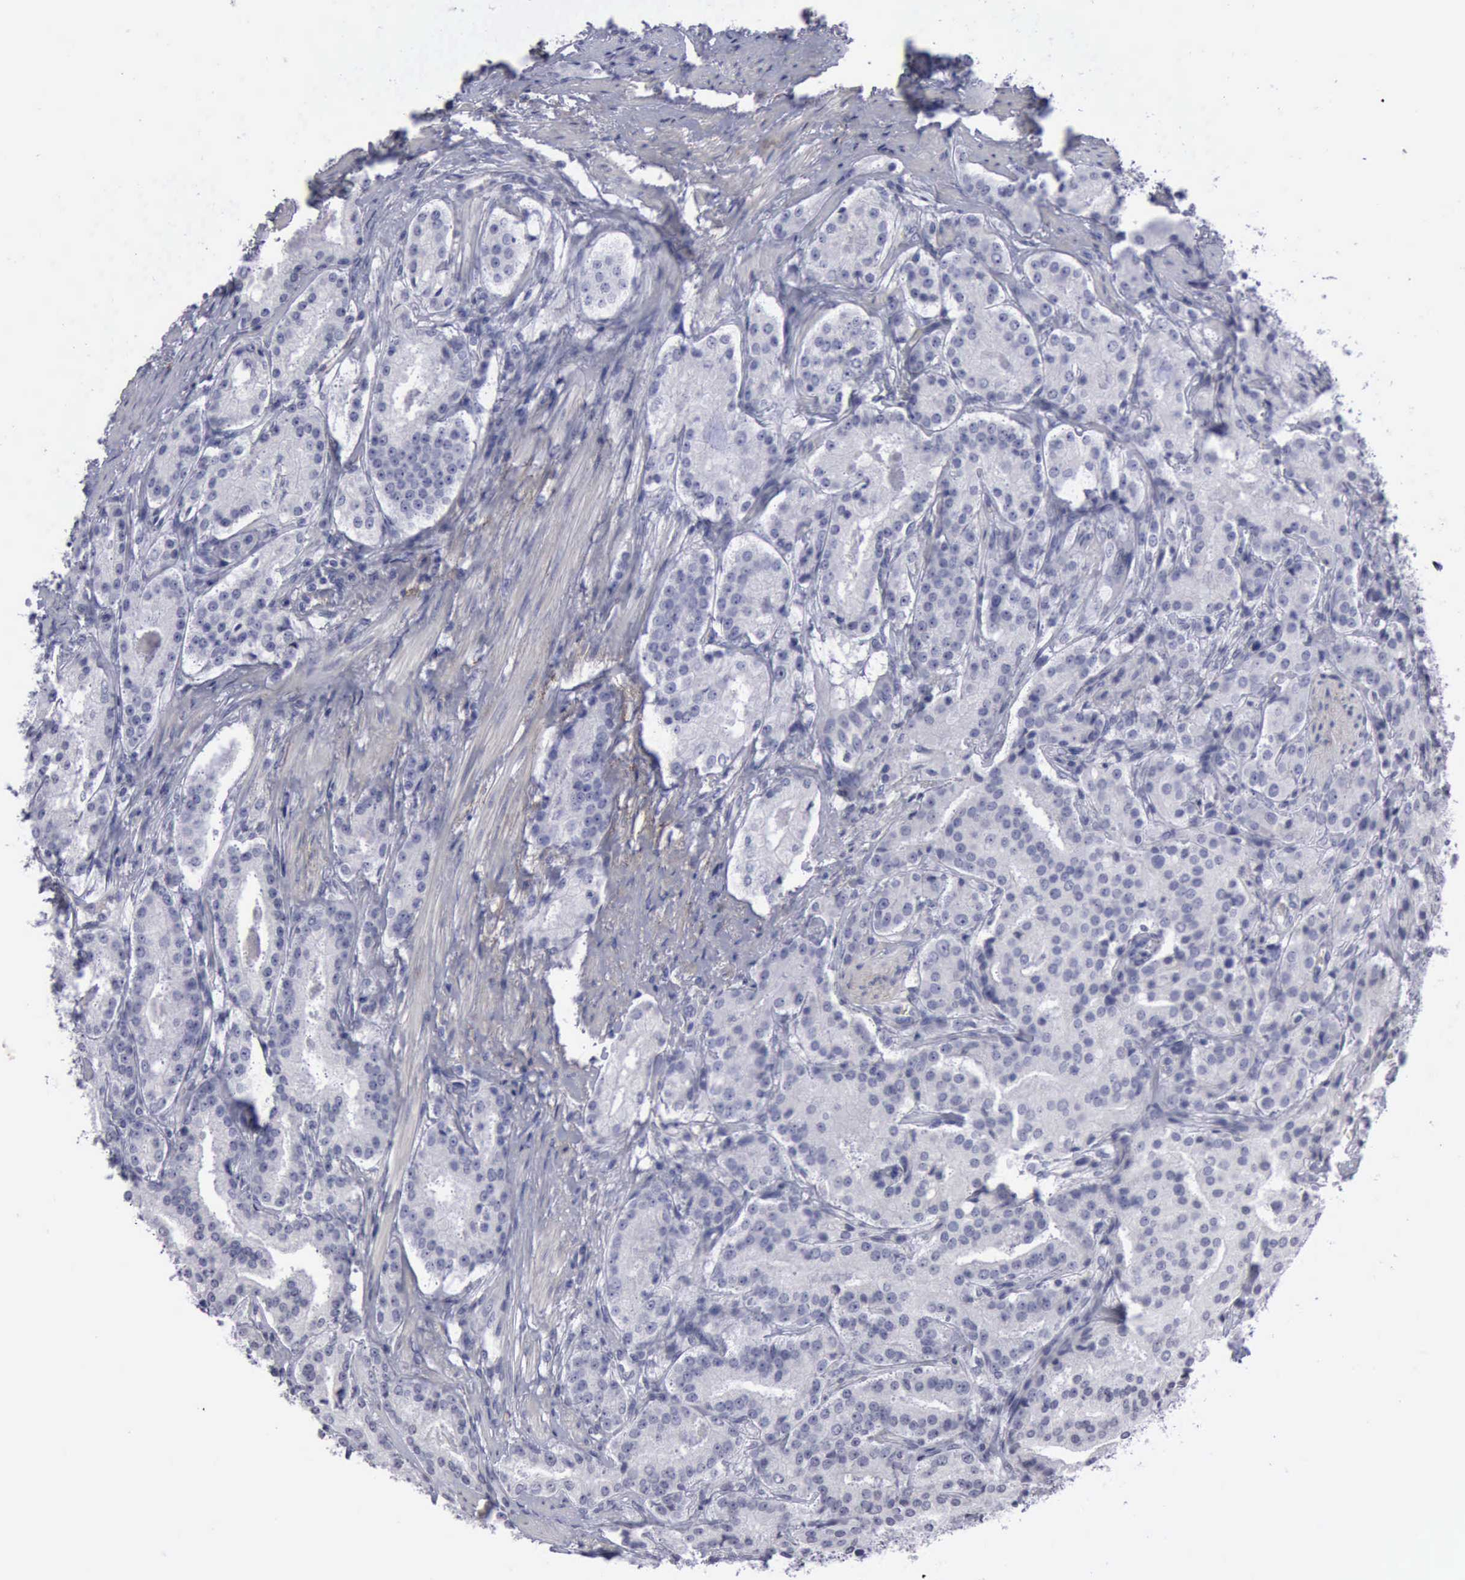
{"staining": {"intensity": "negative", "quantity": "none", "location": "none"}, "tissue": "prostate cancer", "cell_type": "Tumor cells", "image_type": "cancer", "snomed": [{"axis": "morphology", "description": "Adenocarcinoma, Medium grade"}, {"axis": "topography", "description": "Prostate"}], "caption": "A histopathology image of human prostate medium-grade adenocarcinoma is negative for staining in tumor cells. (DAB (3,3'-diaminobenzidine) immunohistochemistry with hematoxylin counter stain).", "gene": "CDH2", "patient": {"sex": "male", "age": 72}}